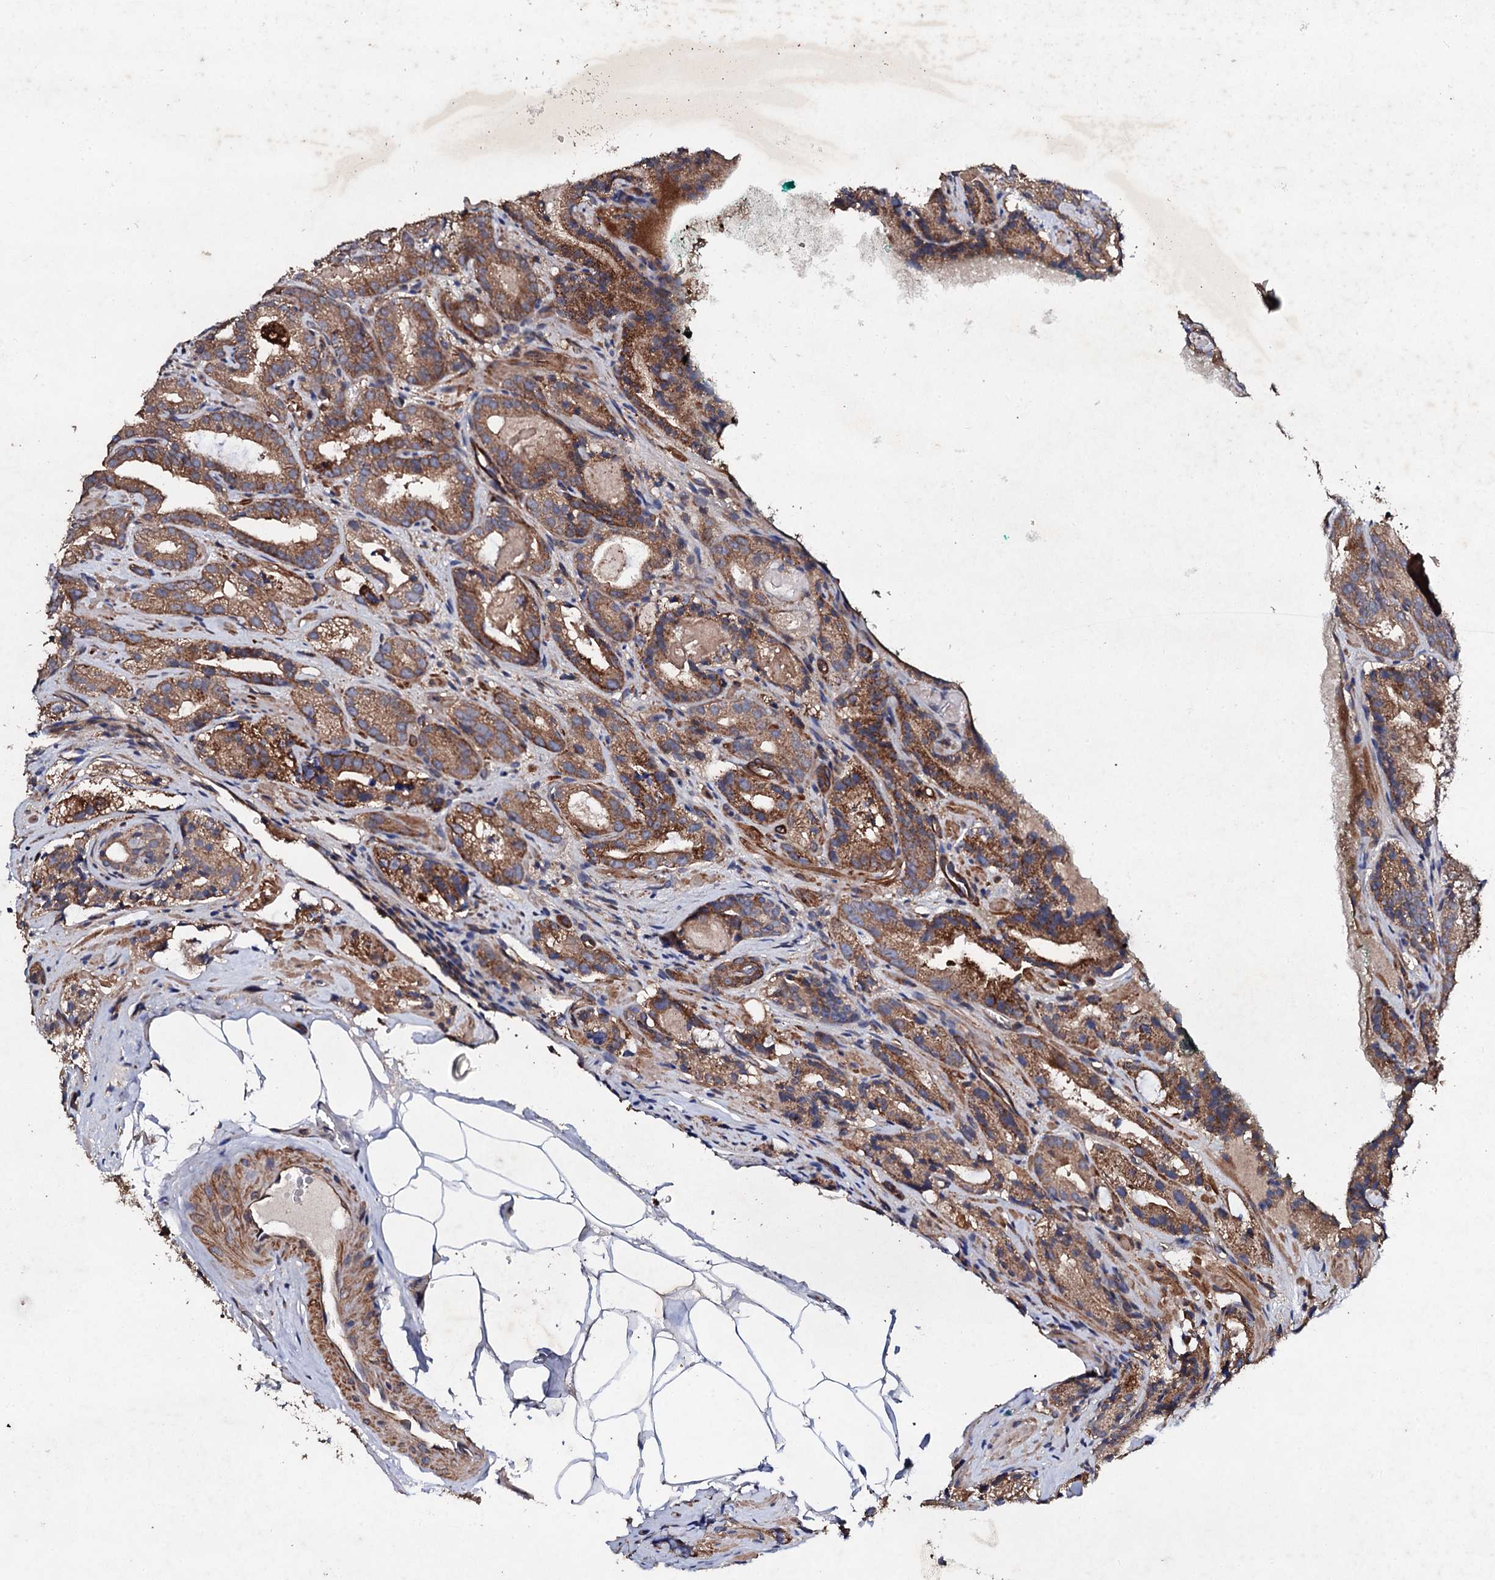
{"staining": {"intensity": "strong", "quantity": ">75%", "location": "cytoplasmic/membranous"}, "tissue": "prostate cancer", "cell_type": "Tumor cells", "image_type": "cancer", "snomed": [{"axis": "morphology", "description": "Adenocarcinoma, High grade"}, {"axis": "topography", "description": "Prostate"}], "caption": "This micrograph exhibits IHC staining of human adenocarcinoma (high-grade) (prostate), with high strong cytoplasmic/membranous staining in approximately >75% of tumor cells.", "gene": "MOCOS", "patient": {"sex": "male", "age": 57}}